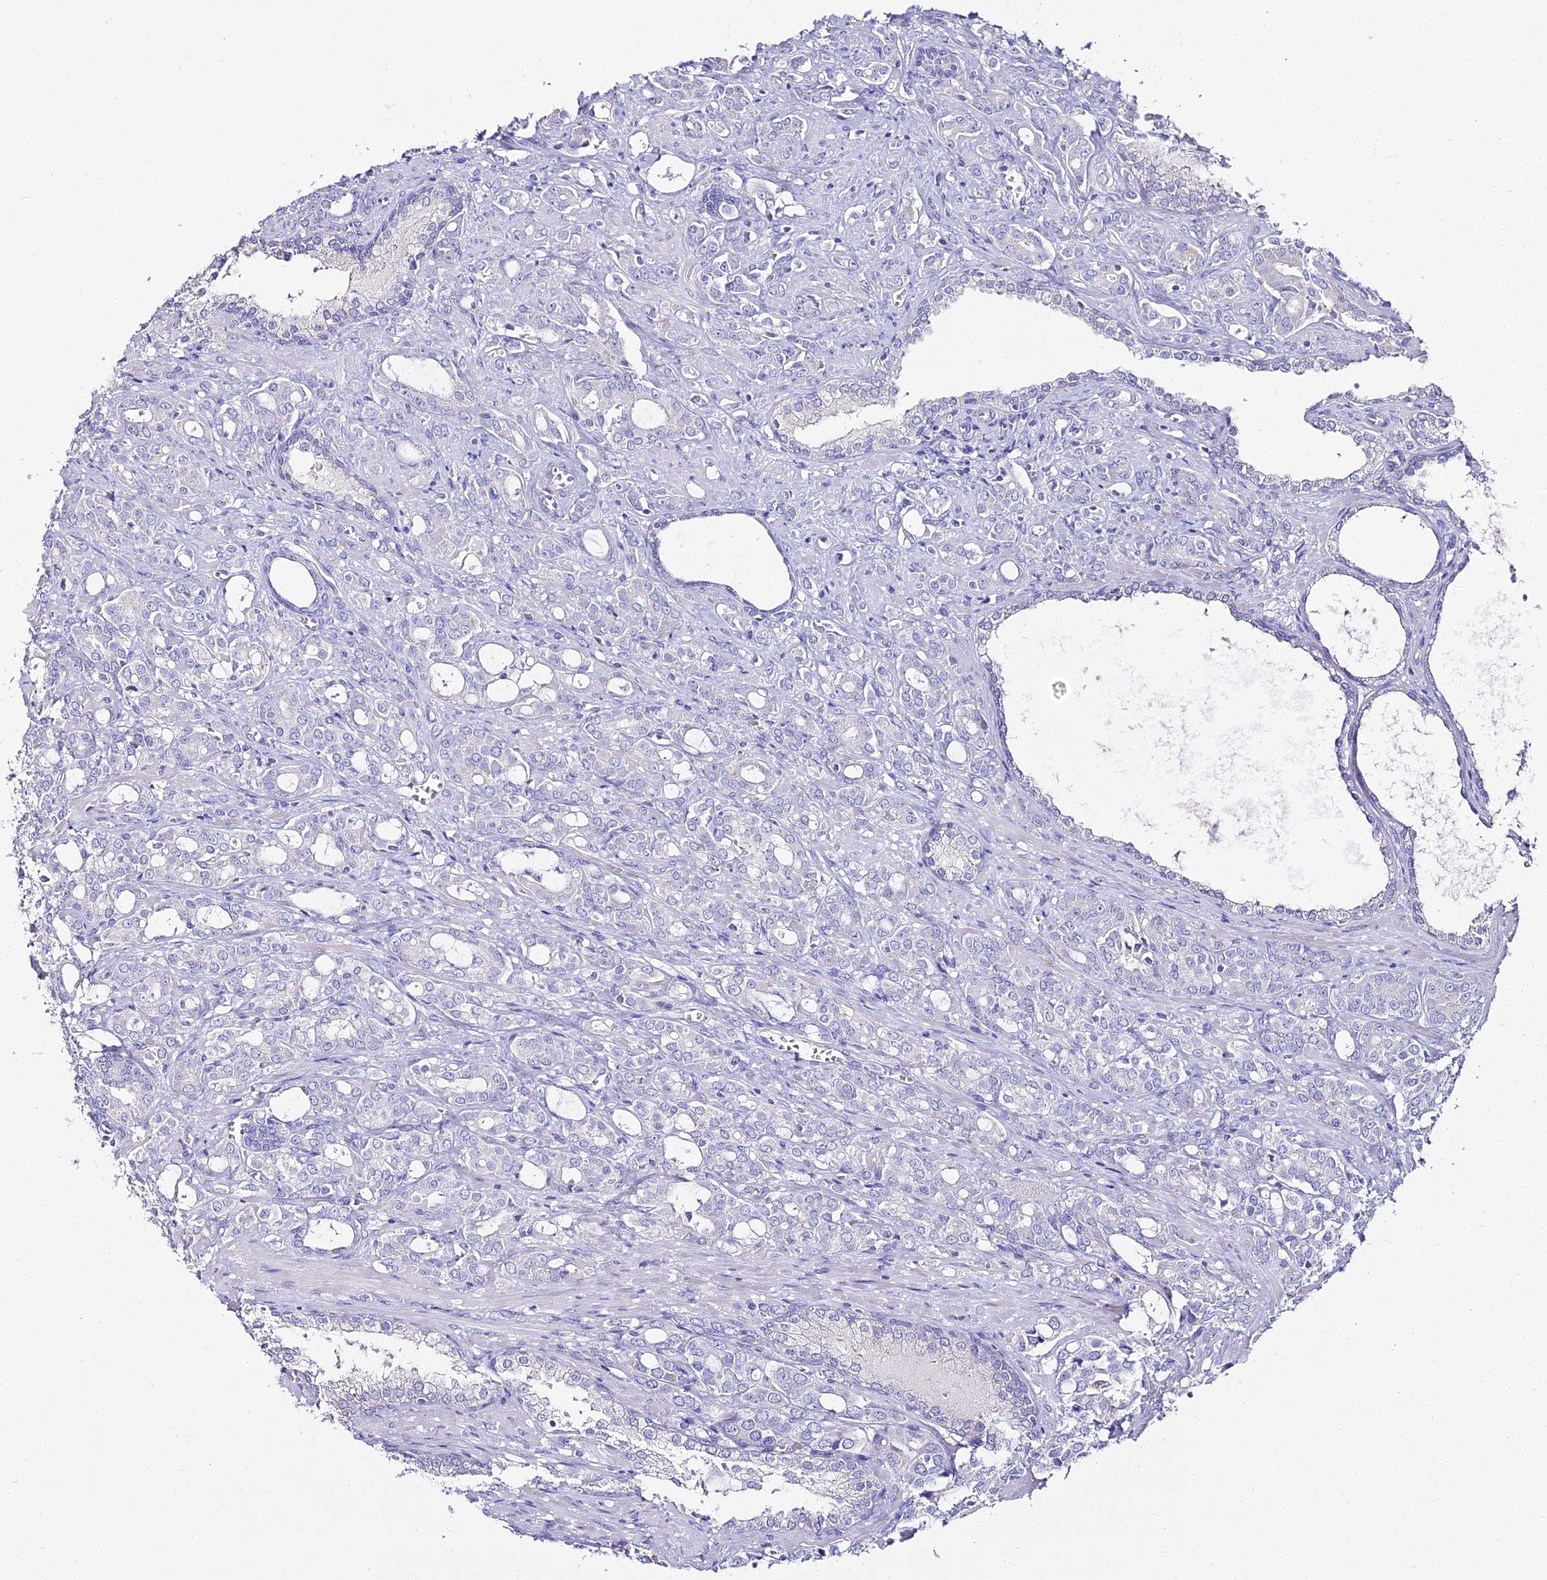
{"staining": {"intensity": "negative", "quantity": "none", "location": "none"}, "tissue": "prostate cancer", "cell_type": "Tumor cells", "image_type": "cancer", "snomed": [{"axis": "morphology", "description": "Adenocarcinoma, High grade"}, {"axis": "topography", "description": "Prostate"}], "caption": "This is an immunohistochemistry (IHC) photomicrograph of prostate cancer (adenocarcinoma (high-grade)). There is no staining in tumor cells.", "gene": "ALPG", "patient": {"sex": "male", "age": 72}}